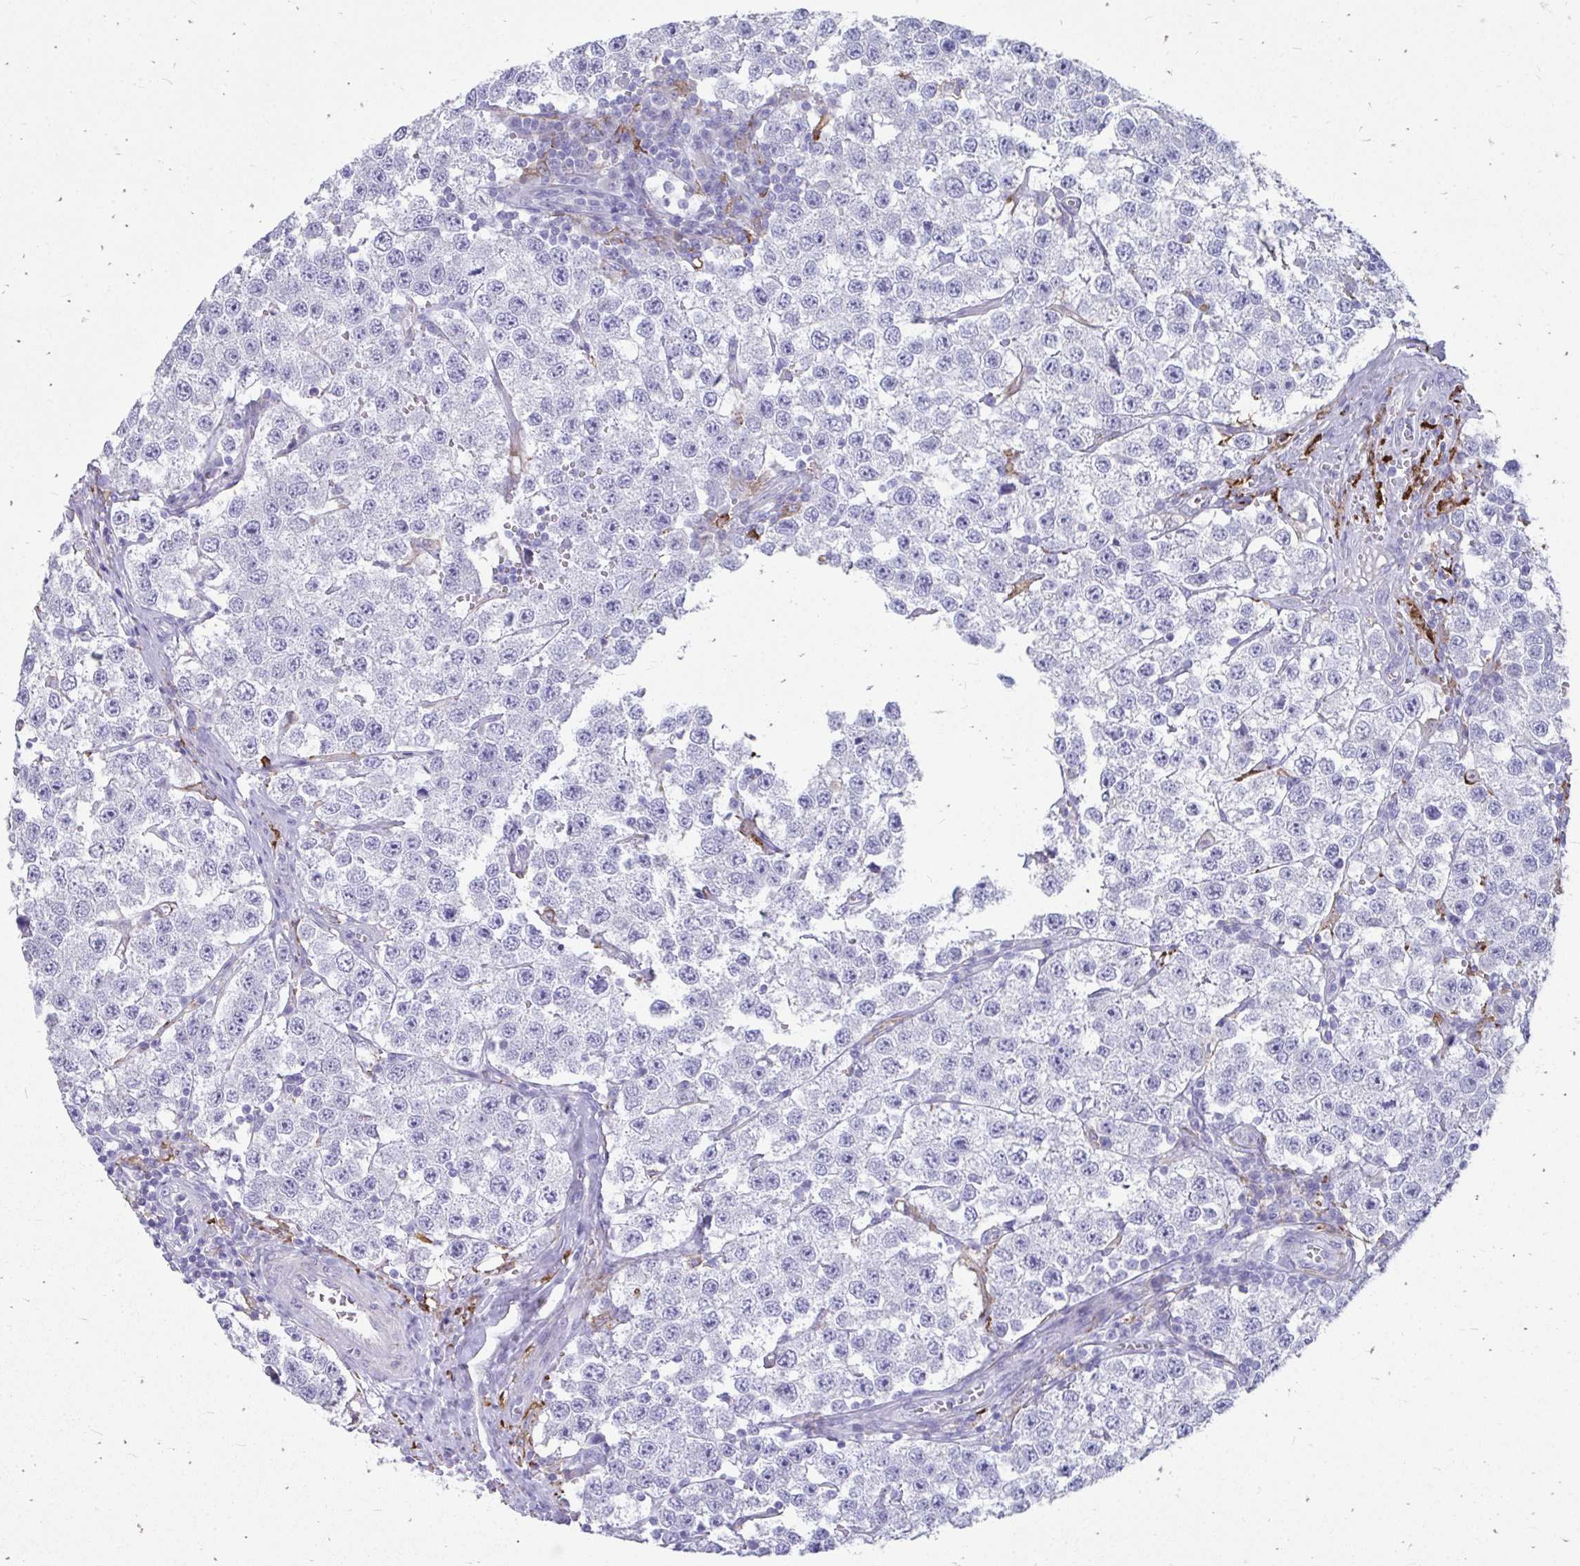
{"staining": {"intensity": "negative", "quantity": "none", "location": "none"}, "tissue": "testis cancer", "cell_type": "Tumor cells", "image_type": "cancer", "snomed": [{"axis": "morphology", "description": "Seminoma, NOS"}, {"axis": "topography", "description": "Testis"}], "caption": "The photomicrograph displays no staining of tumor cells in testis seminoma.", "gene": "CD163", "patient": {"sex": "male", "age": 34}}